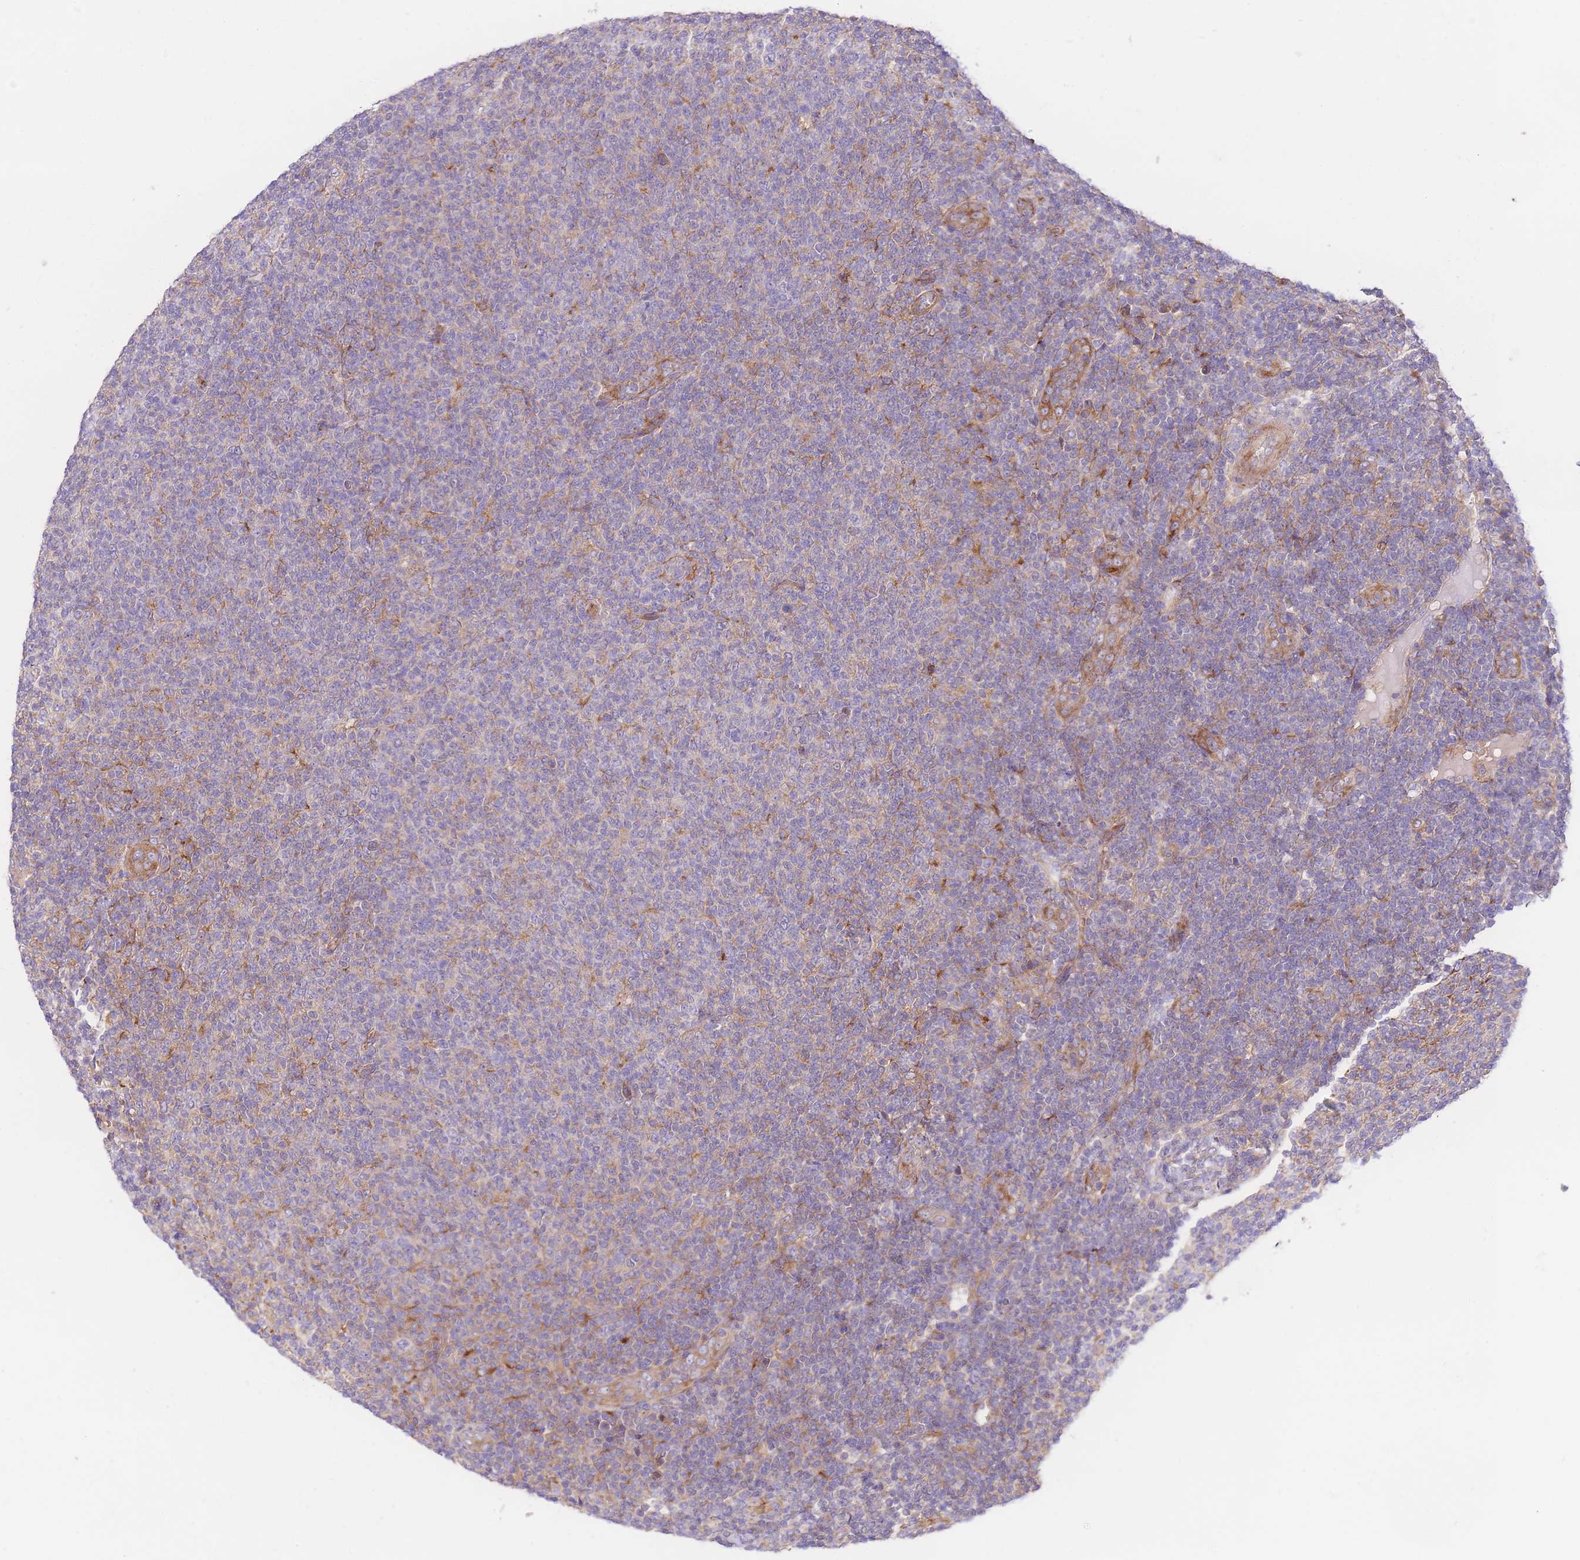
{"staining": {"intensity": "weak", "quantity": "<25%", "location": "cytoplasmic/membranous"}, "tissue": "lymphoma", "cell_type": "Tumor cells", "image_type": "cancer", "snomed": [{"axis": "morphology", "description": "Malignant lymphoma, non-Hodgkin's type, Low grade"}, {"axis": "topography", "description": "Lymph node"}], "caption": "Immunohistochemistry image of human low-grade malignant lymphoma, non-Hodgkin's type stained for a protein (brown), which shows no staining in tumor cells. (DAB immunohistochemistry (IHC), high magnification).", "gene": "INSYN2B", "patient": {"sex": "male", "age": 66}}